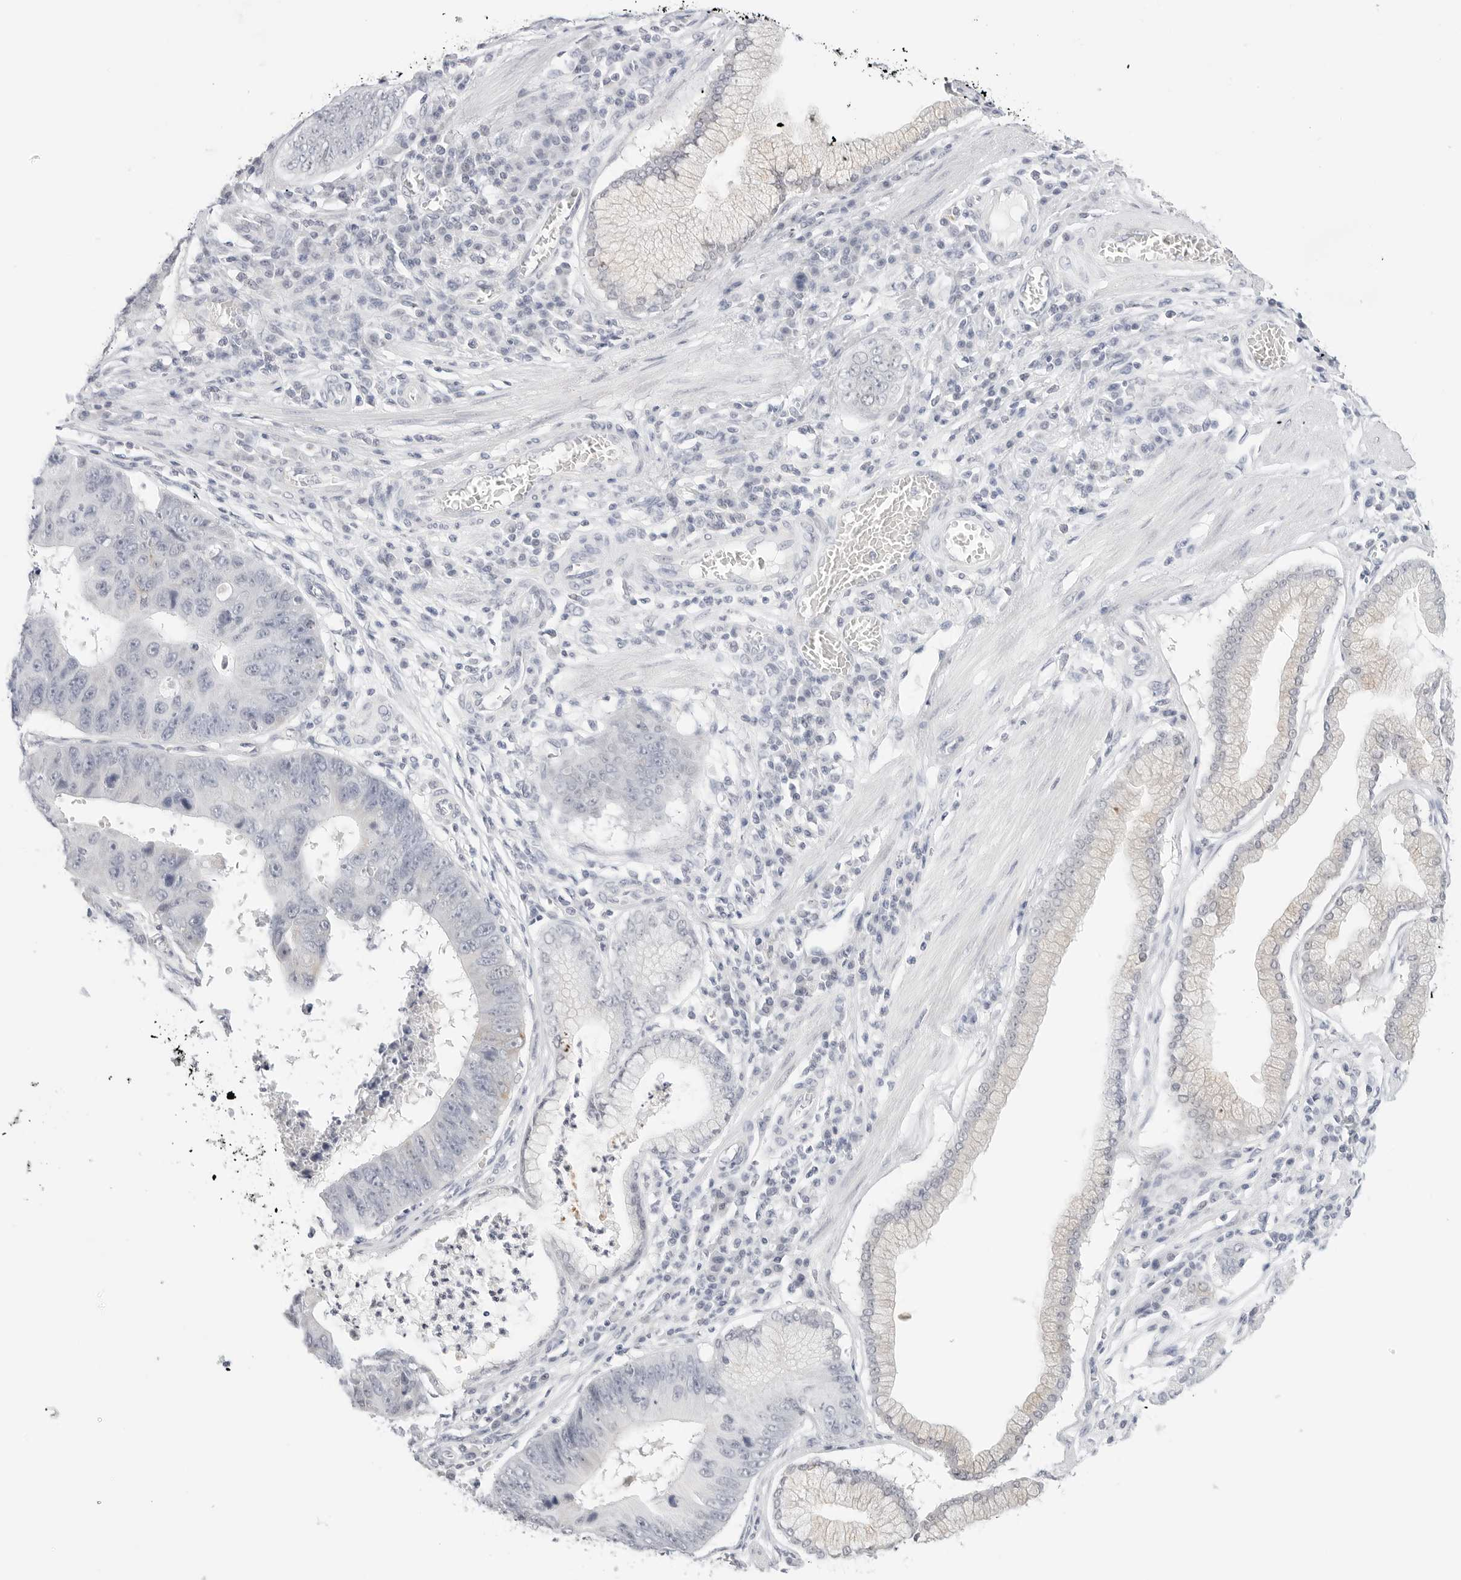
{"staining": {"intensity": "negative", "quantity": "none", "location": "none"}, "tissue": "stomach cancer", "cell_type": "Tumor cells", "image_type": "cancer", "snomed": [{"axis": "morphology", "description": "Adenocarcinoma, NOS"}, {"axis": "topography", "description": "Stomach"}], "caption": "This is an immunohistochemistry (IHC) micrograph of human stomach cancer. There is no positivity in tumor cells.", "gene": "HMGCS2", "patient": {"sex": "male", "age": 59}}